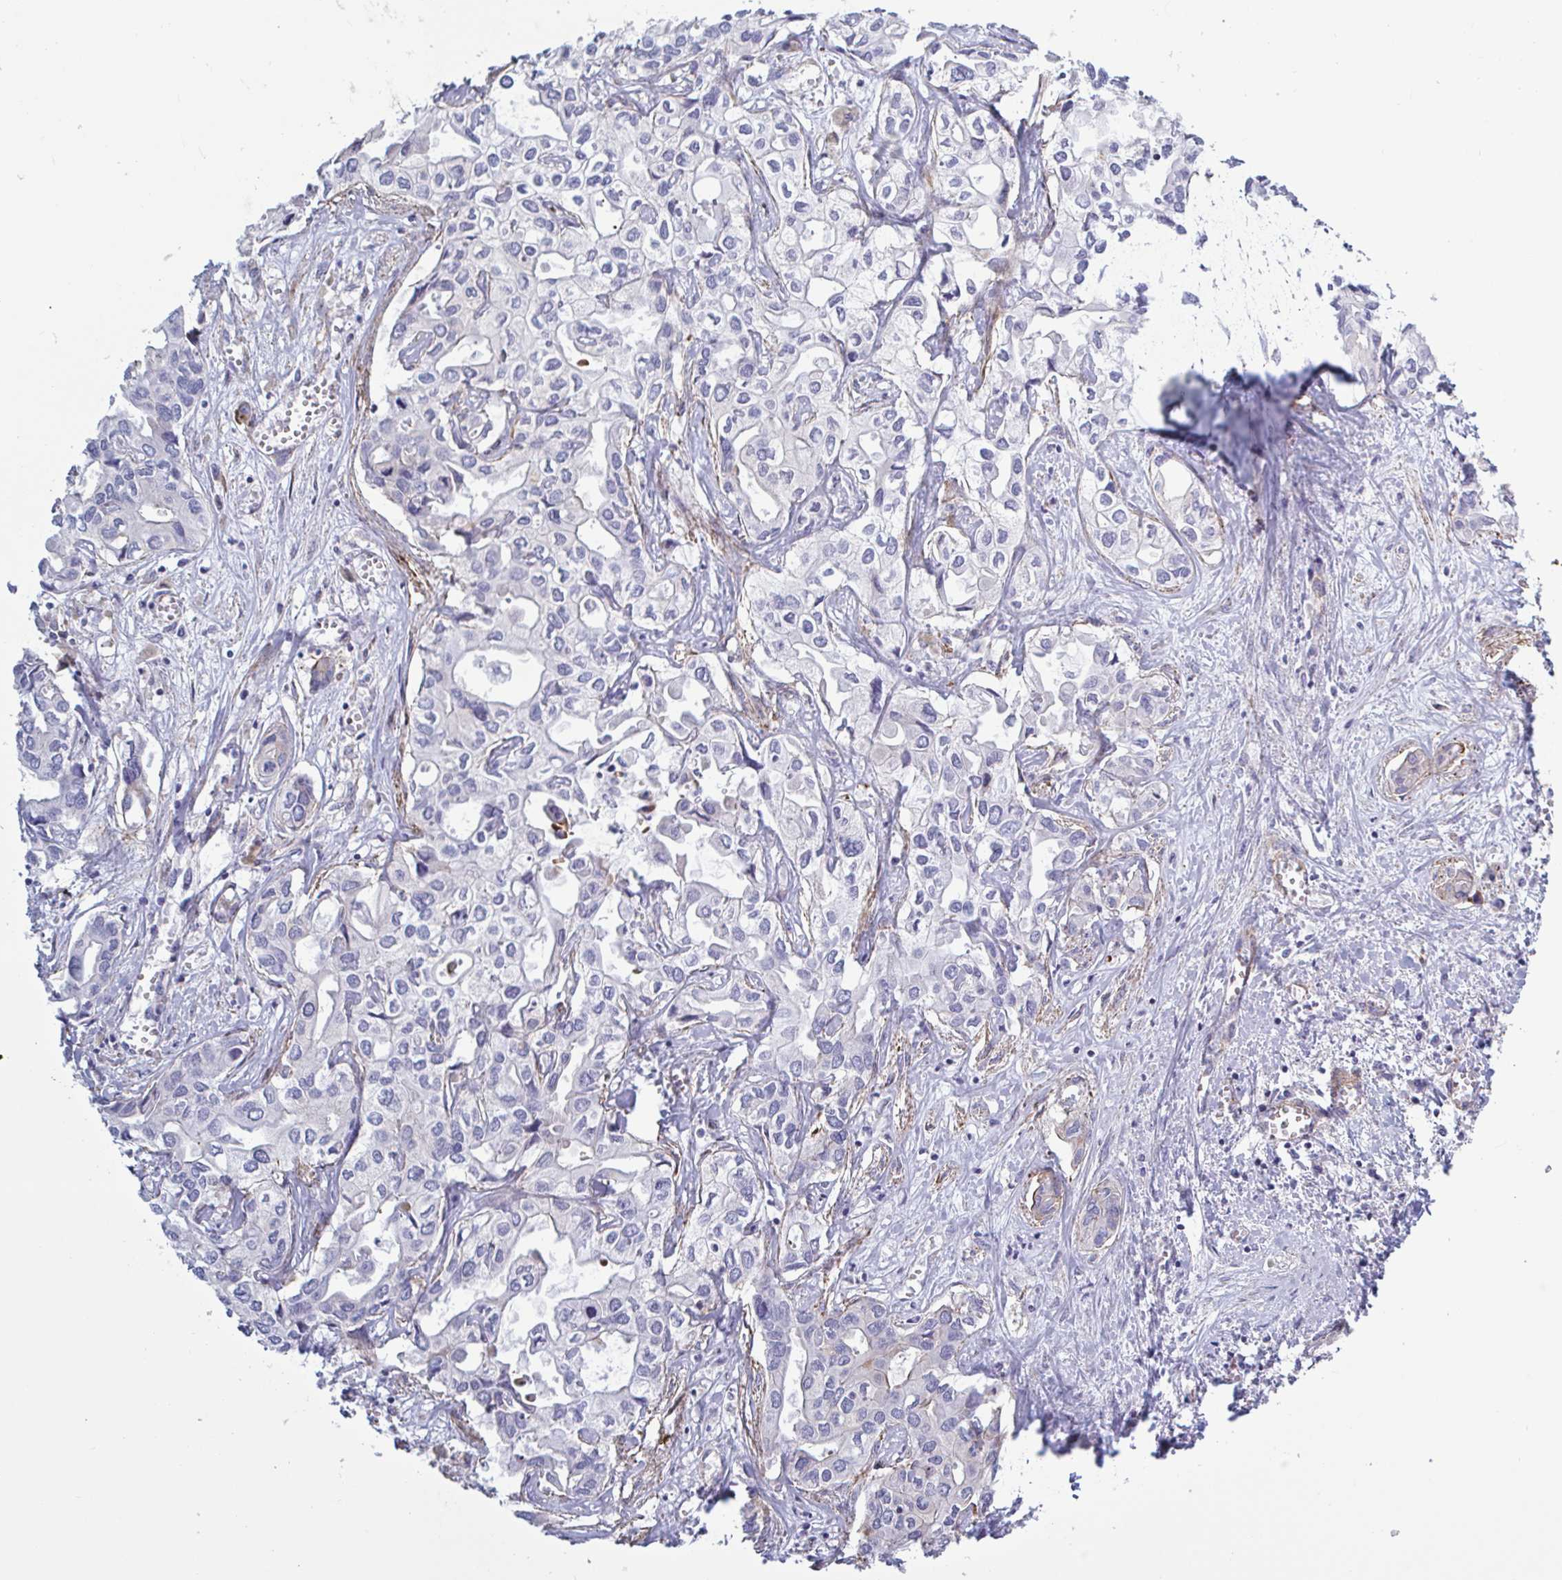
{"staining": {"intensity": "weak", "quantity": "<25%", "location": "cytoplasmic/membranous"}, "tissue": "liver cancer", "cell_type": "Tumor cells", "image_type": "cancer", "snomed": [{"axis": "morphology", "description": "Cholangiocarcinoma"}, {"axis": "topography", "description": "Liver"}], "caption": "Liver cholangiocarcinoma was stained to show a protein in brown. There is no significant staining in tumor cells. (Immunohistochemistry (ihc), brightfield microscopy, high magnification).", "gene": "SHISA7", "patient": {"sex": "female", "age": 64}}